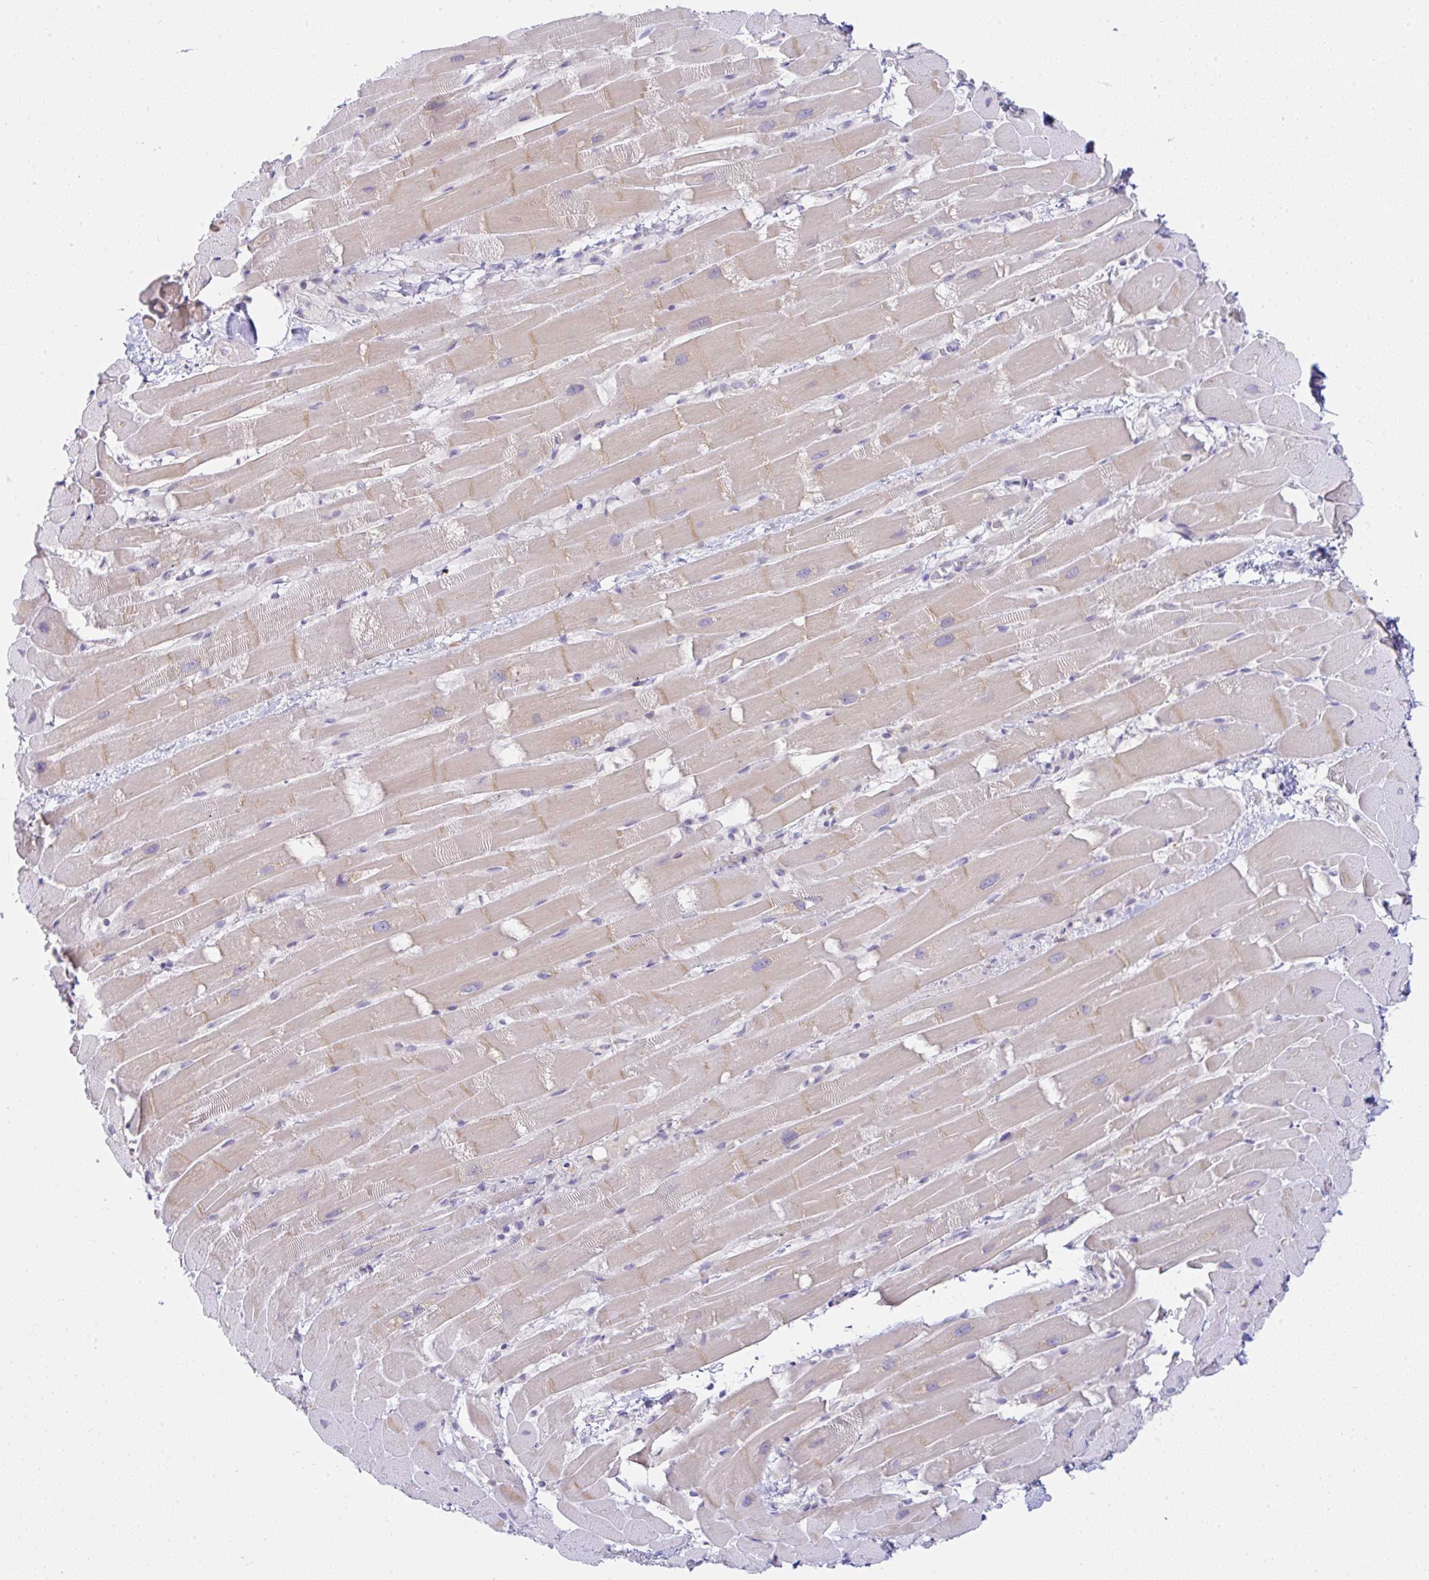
{"staining": {"intensity": "weak", "quantity": ">75%", "location": "cytoplasmic/membranous"}, "tissue": "heart muscle", "cell_type": "Cardiomyocytes", "image_type": "normal", "snomed": [{"axis": "morphology", "description": "Normal tissue, NOS"}, {"axis": "topography", "description": "Heart"}], "caption": "Immunohistochemistry (IHC) of benign heart muscle reveals low levels of weak cytoplasmic/membranous staining in about >75% of cardiomyocytes. The protein is stained brown, and the nuclei are stained in blue (DAB IHC with brightfield microscopy, high magnification).", "gene": "DERL2", "patient": {"sex": "male", "age": 37}}